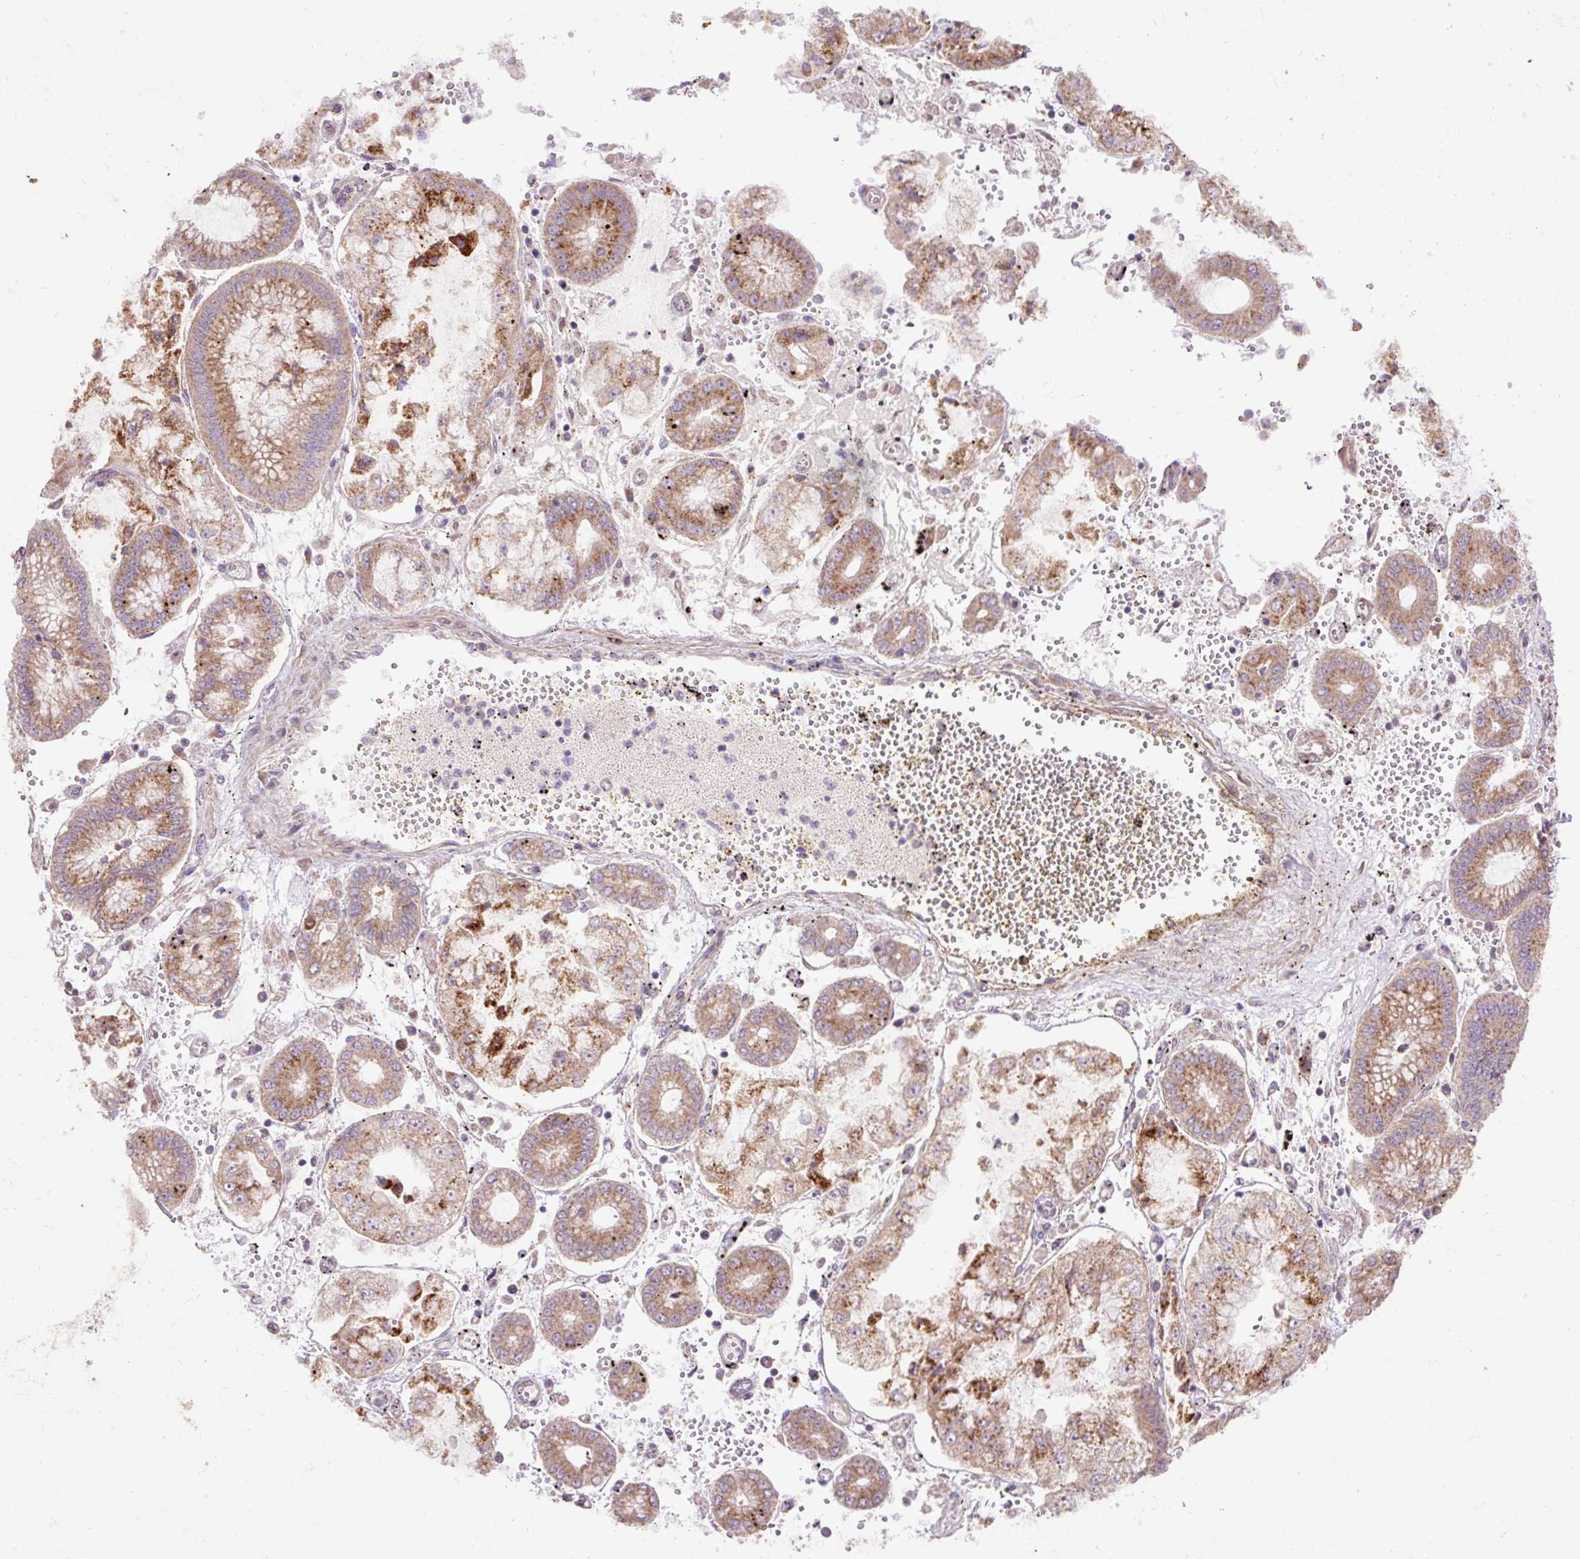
{"staining": {"intensity": "moderate", "quantity": ">75%", "location": "cytoplasmic/membranous"}, "tissue": "stomach cancer", "cell_type": "Tumor cells", "image_type": "cancer", "snomed": [{"axis": "morphology", "description": "Adenocarcinoma, NOS"}, {"axis": "topography", "description": "Stomach"}], "caption": "Immunohistochemistry of adenocarcinoma (stomach) displays medium levels of moderate cytoplasmic/membranous expression in about >75% of tumor cells. Using DAB (3,3'-diaminobenzidine) (brown) and hematoxylin (blue) stains, captured at high magnification using brightfield microscopy.", "gene": "ABR", "patient": {"sex": "male", "age": 76}}